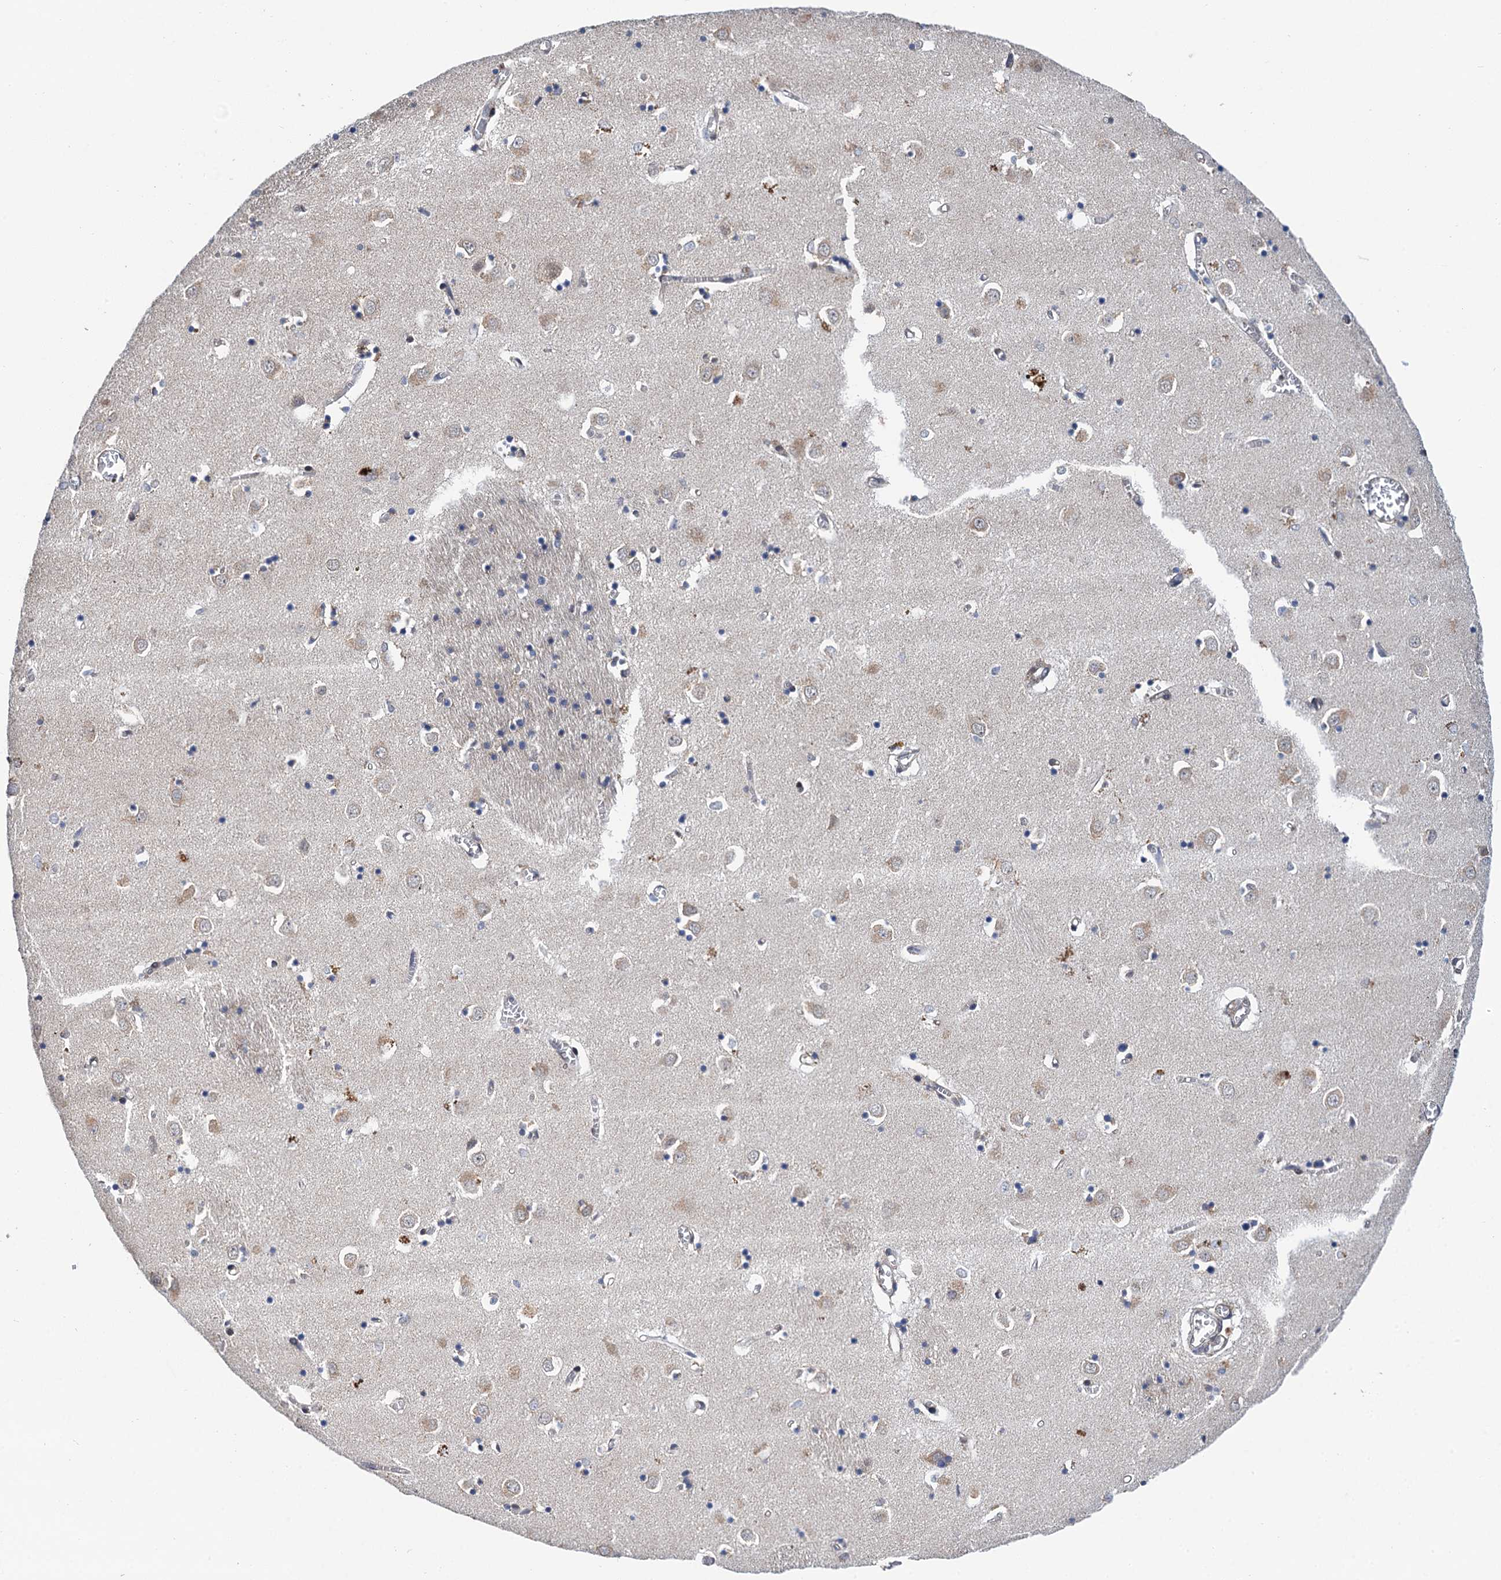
{"staining": {"intensity": "weak", "quantity": "<25%", "location": "cytoplasmic/membranous"}, "tissue": "caudate", "cell_type": "Glial cells", "image_type": "normal", "snomed": [{"axis": "morphology", "description": "Normal tissue, NOS"}, {"axis": "topography", "description": "Lateral ventricle wall"}], "caption": "The histopathology image reveals no staining of glial cells in benign caudate.", "gene": "CMPK2", "patient": {"sex": "male", "age": 70}}